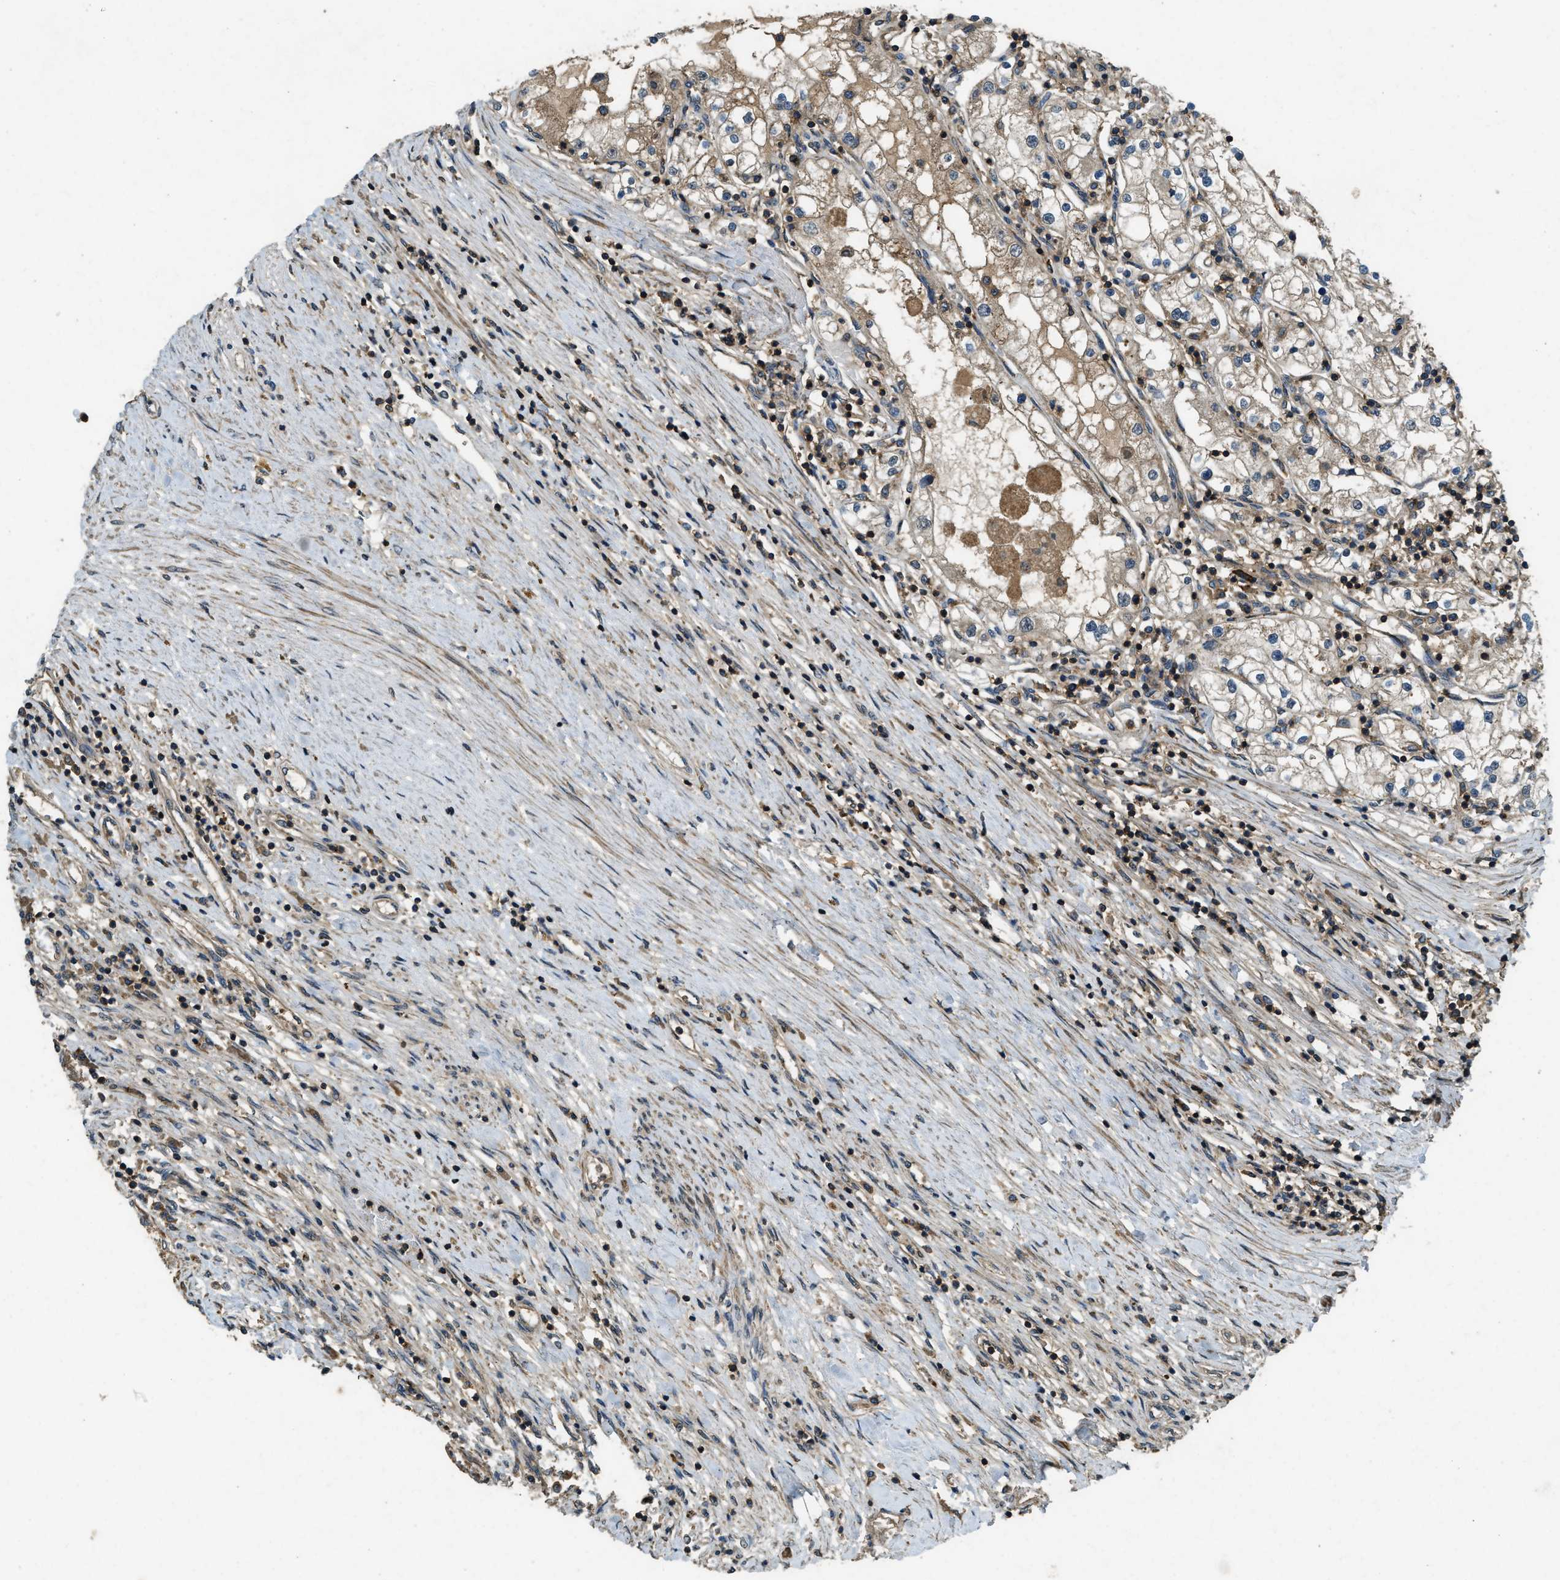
{"staining": {"intensity": "weak", "quantity": "25%-75%", "location": "cytoplasmic/membranous"}, "tissue": "renal cancer", "cell_type": "Tumor cells", "image_type": "cancer", "snomed": [{"axis": "morphology", "description": "Adenocarcinoma, NOS"}, {"axis": "topography", "description": "Kidney"}], "caption": "Immunohistochemical staining of human renal cancer shows low levels of weak cytoplasmic/membranous protein positivity in about 25%-75% of tumor cells.", "gene": "ATP8B1", "patient": {"sex": "male", "age": 68}}